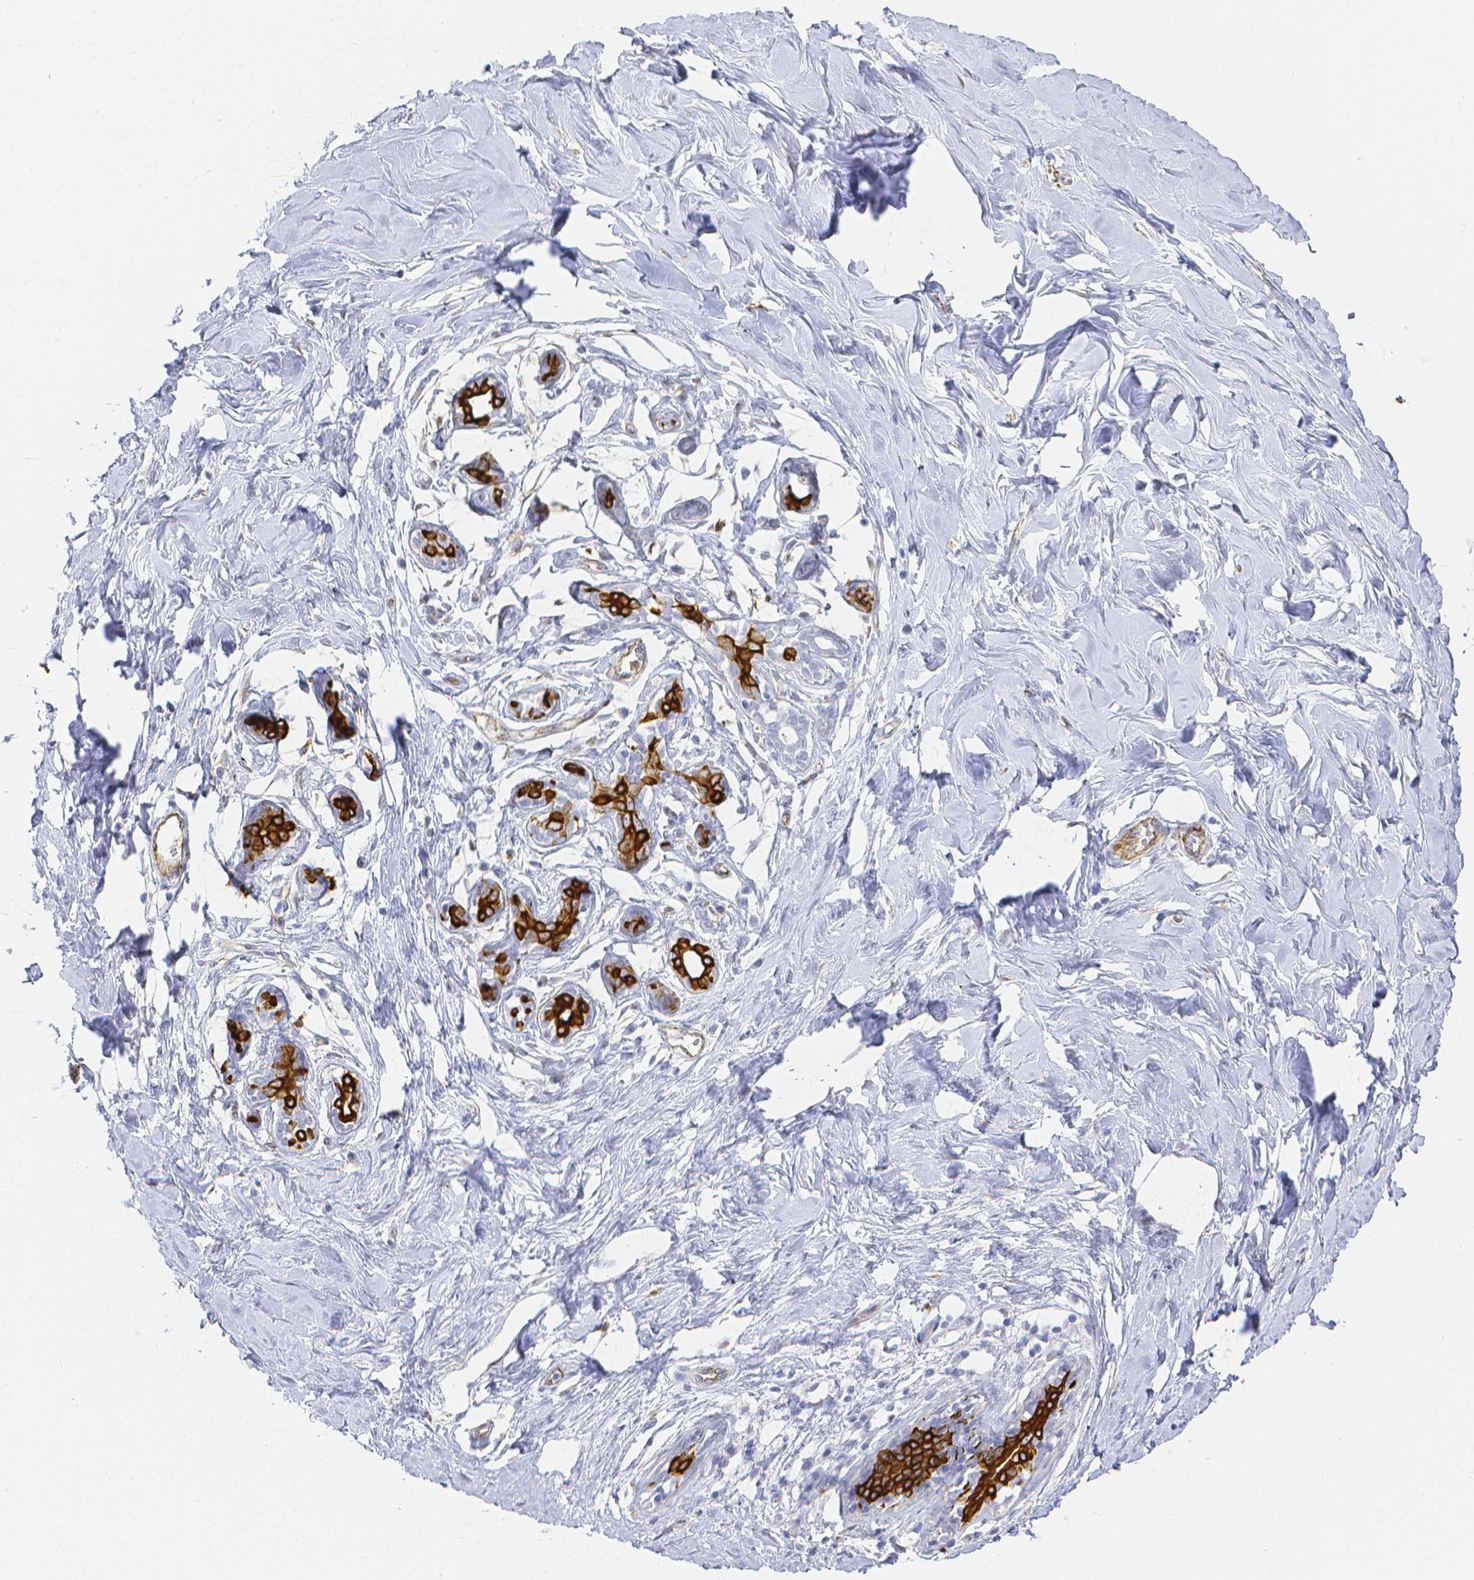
{"staining": {"intensity": "negative", "quantity": "none", "location": "none"}, "tissue": "breast", "cell_type": "Adipocytes", "image_type": "normal", "snomed": [{"axis": "morphology", "description": "Normal tissue, NOS"}, {"axis": "topography", "description": "Breast"}], "caption": "This is a image of immunohistochemistry (IHC) staining of benign breast, which shows no positivity in adipocytes.", "gene": "SMURF1", "patient": {"sex": "female", "age": 27}}